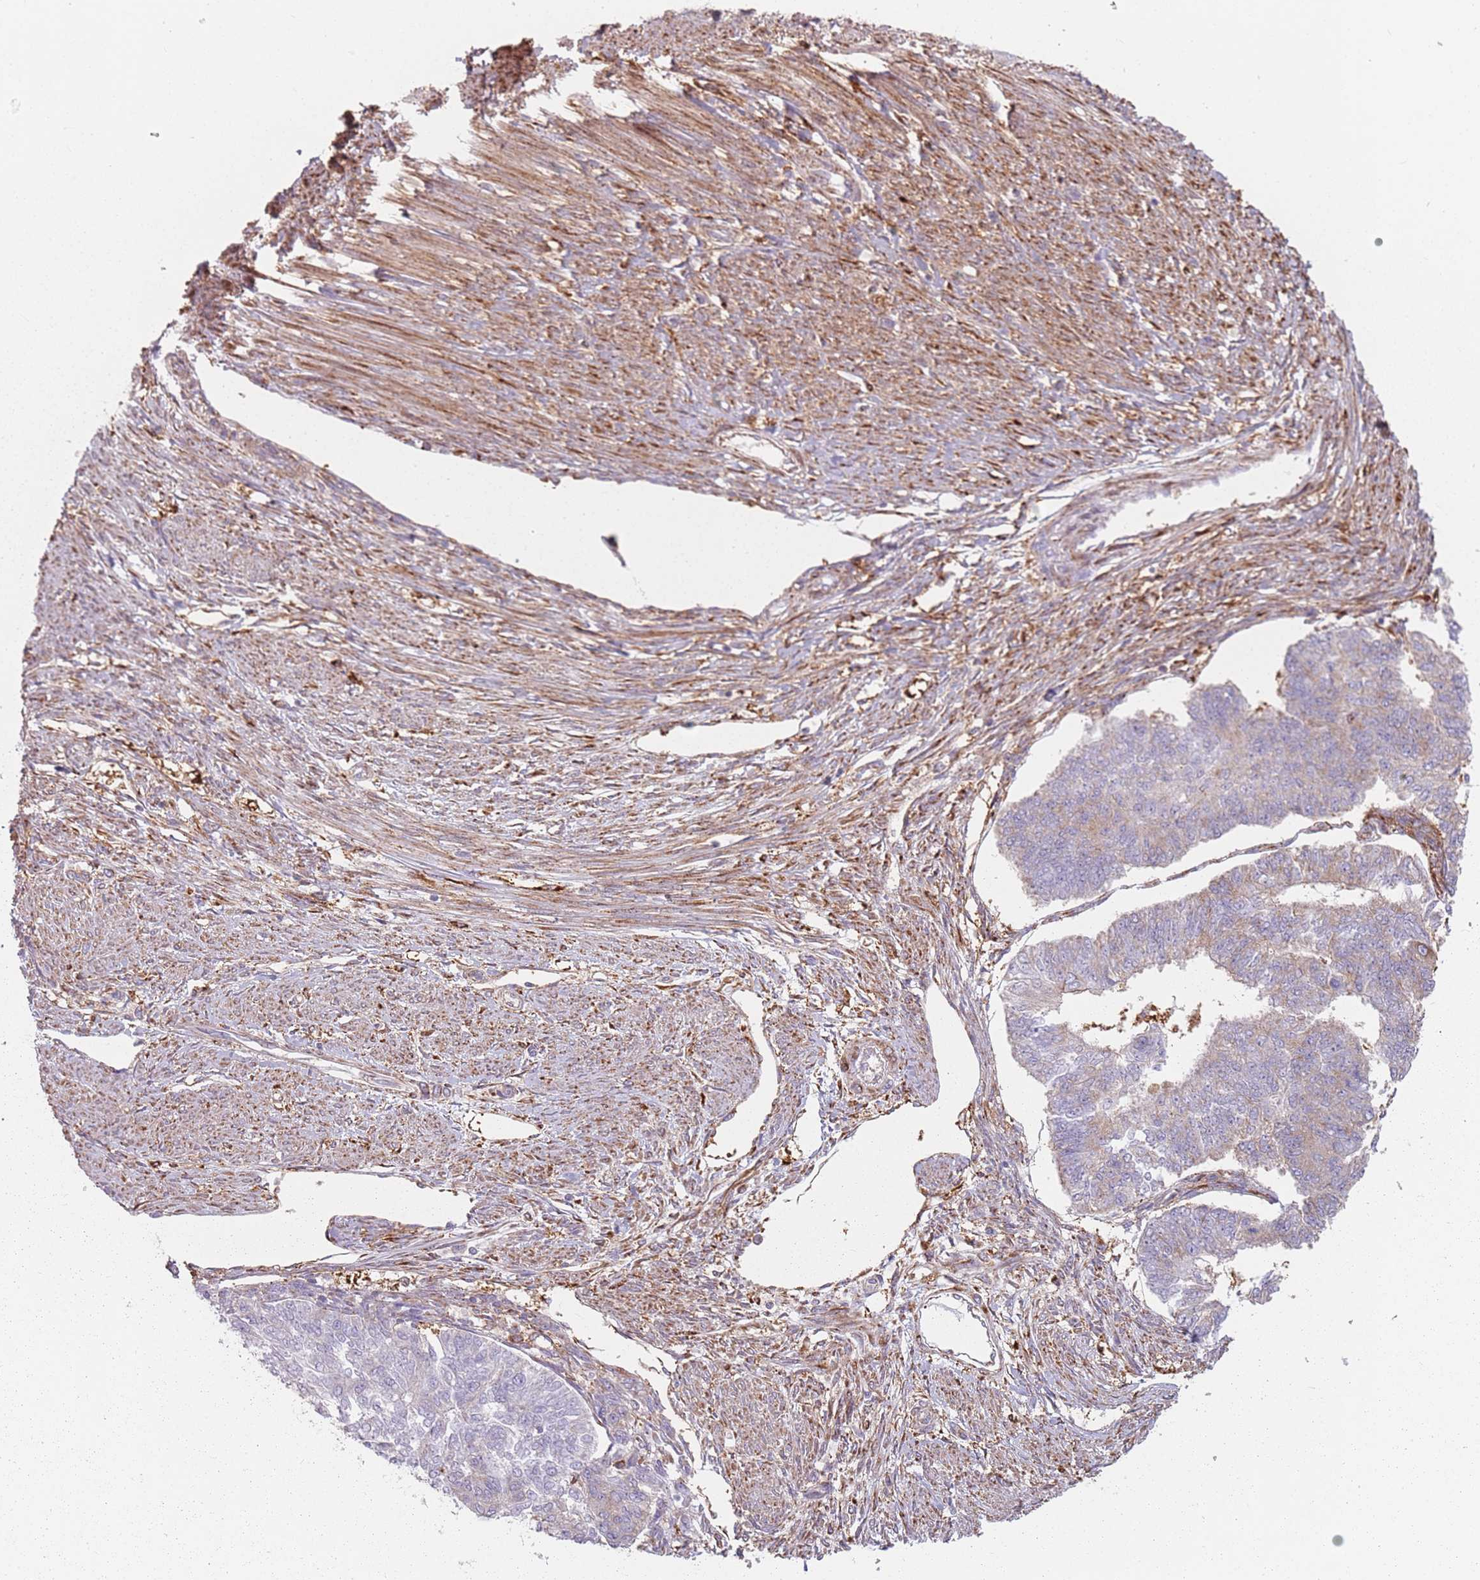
{"staining": {"intensity": "weak", "quantity": "25%-75%", "location": "cytoplasmic/membranous"}, "tissue": "endometrial cancer", "cell_type": "Tumor cells", "image_type": "cancer", "snomed": [{"axis": "morphology", "description": "Adenocarcinoma, NOS"}, {"axis": "topography", "description": "Endometrium"}], "caption": "Protein staining of endometrial cancer (adenocarcinoma) tissue displays weak cytoplasmic/membranous positivity in approximately 25%-75% of tumor cells.", "gene": "TPD52L2", "patient": {"sex": "female", "age": 32}}